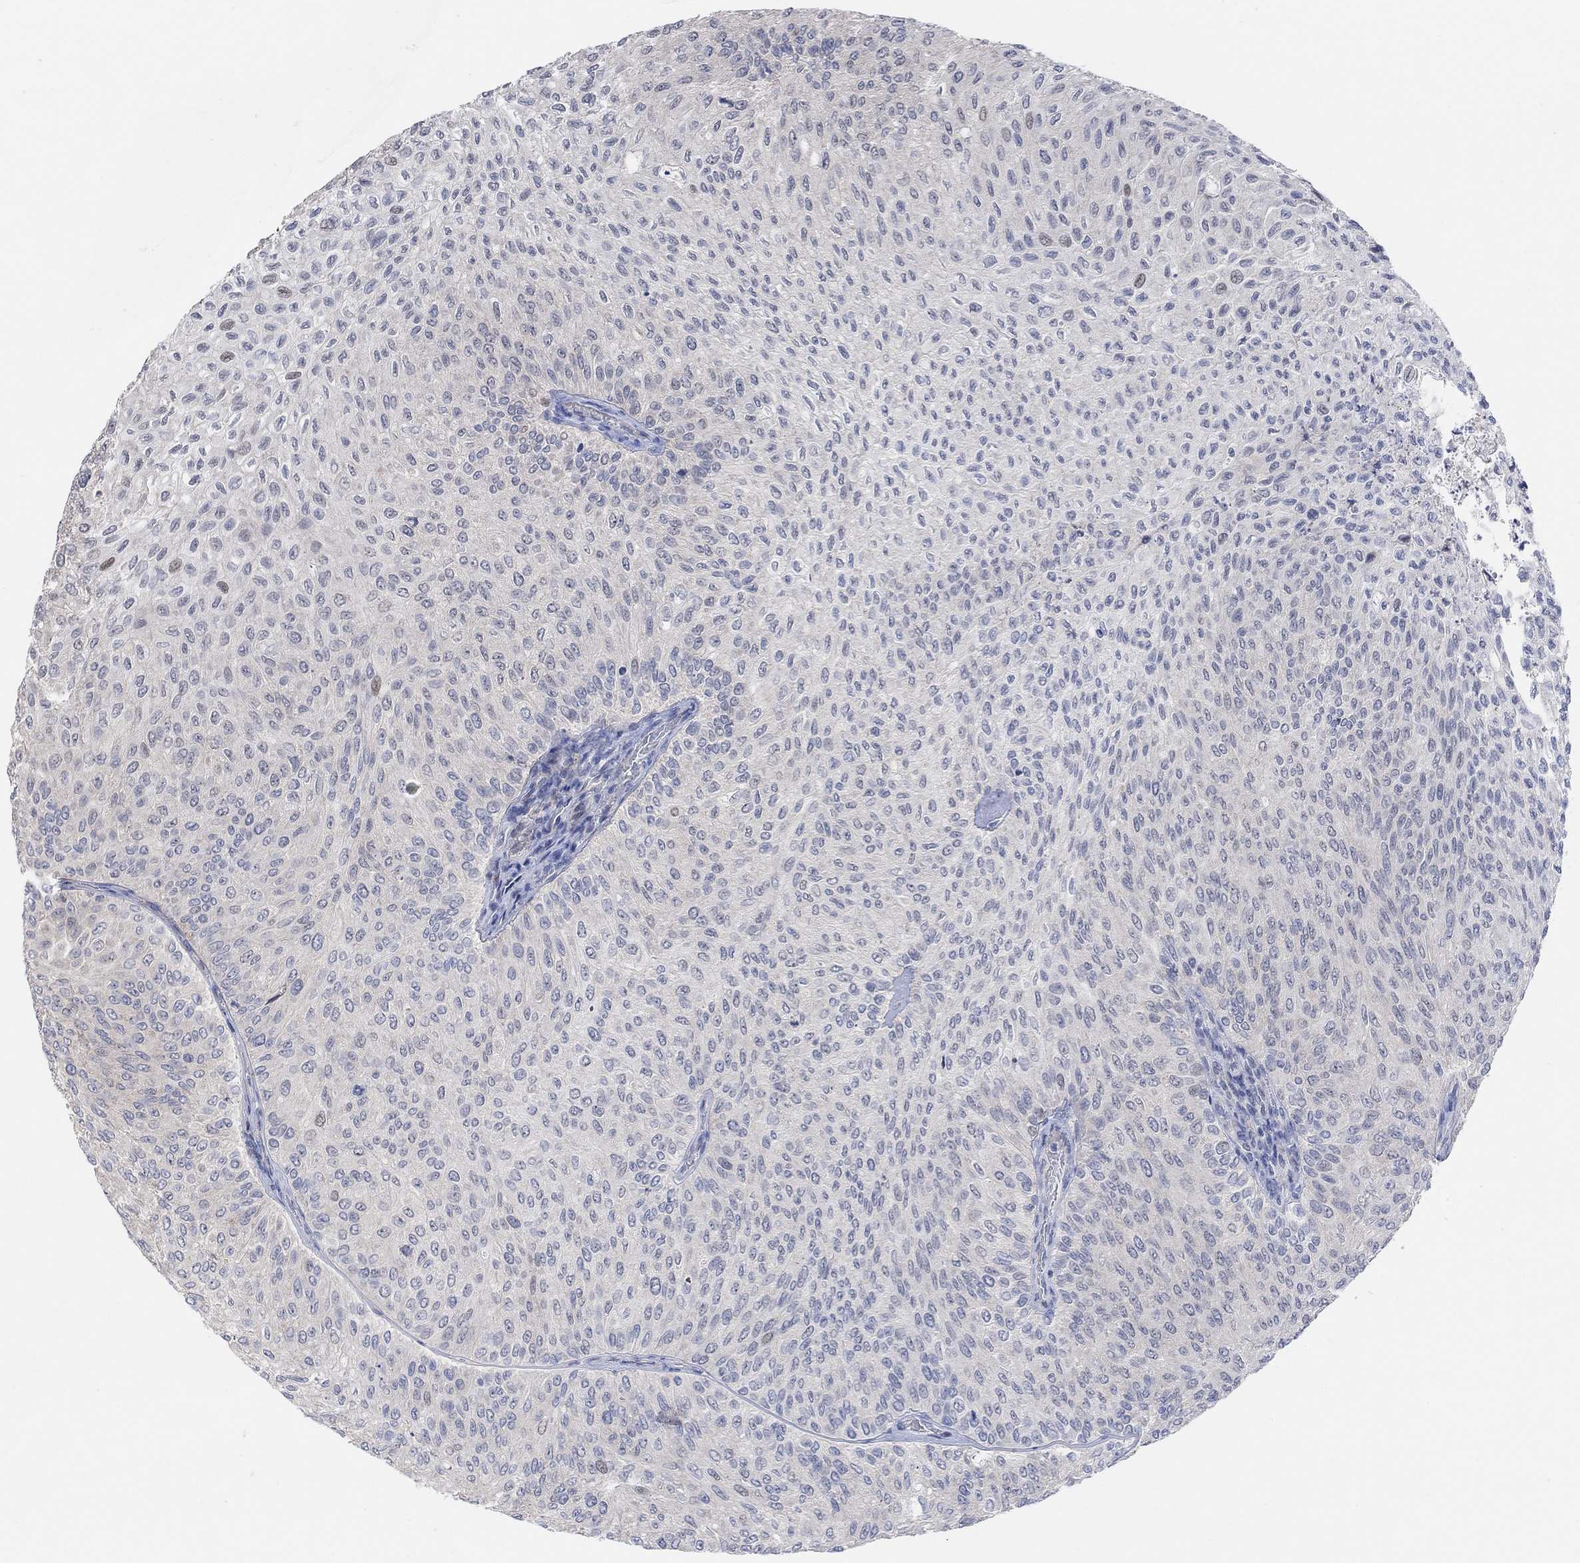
{"staining": {"intensity": "negative", "quantity": "none", "location": "none"}, "tissue": "urothelial cancer", "cell_type": "Tumor cells", "image_type": "cancer", "snomed": [{"axis": "morphology", "description": "Urothelial carcinoma, Low grade"}, {"axis": "topography", "description": "Urinary bladder"}], "caption": "High power microscopy micrograph of an IHC image of urothelial carcinoma (low-grade), revealing no significant staining in tumor cells. (Brightfield microscopy of DAB (3,3'-diaminobenzidine) immunohistochemistry at high magnification).", "gene": "CNTF", "patient": {"sex": "male", "age": 78}}